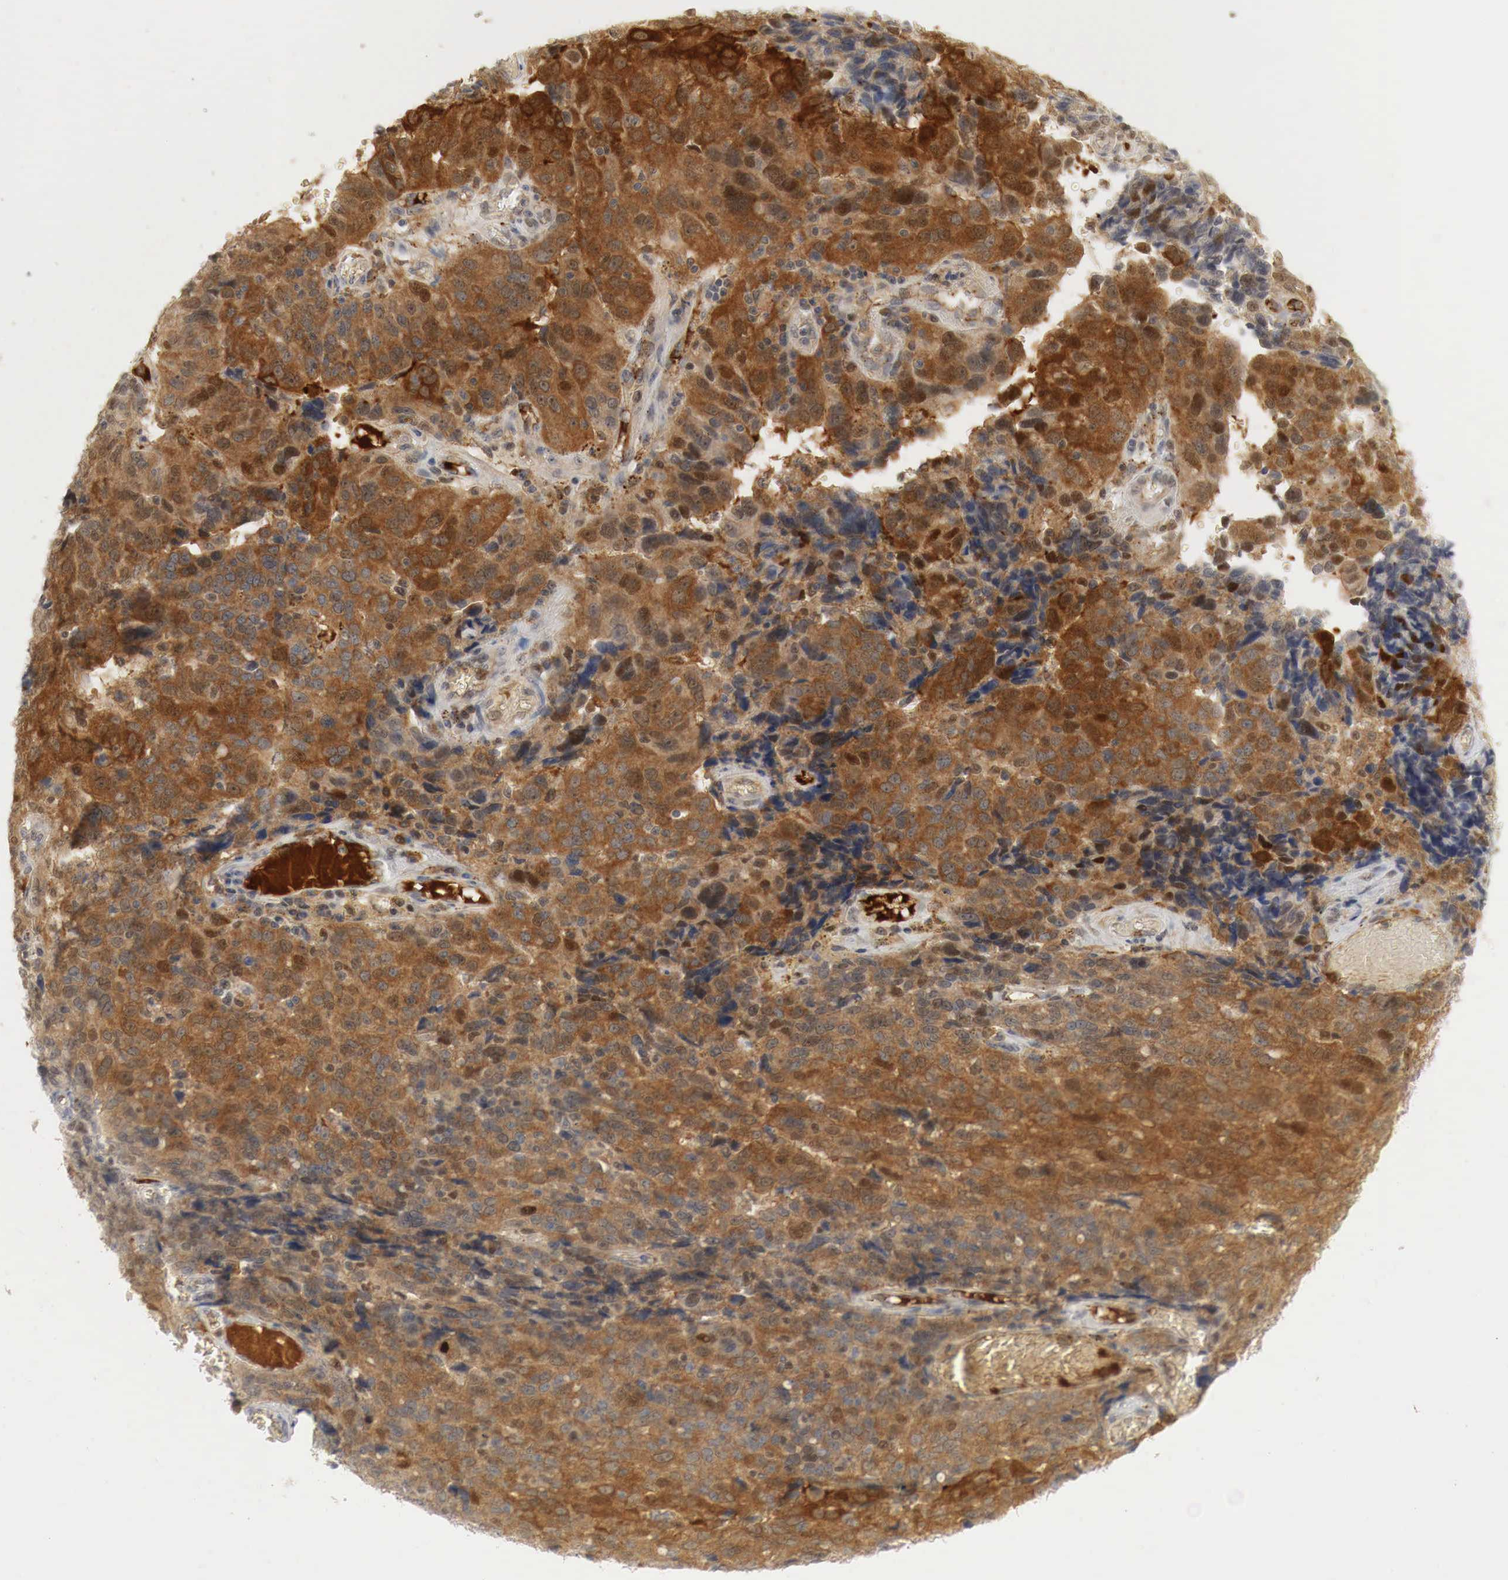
{"staining": {"intensity": "strong", "quantity": ">75%", "location": "cytoplasmic/membranous,nuclear"}, "tissue": "ovarian cancer", "cell_type": "Tumor cells", "image_type": "cancer", "snomed": [{"axis": "morphology", "description": "Carcinoma, endometroid"}, {"axis": "topography", "description": "Ovary"}], "caption": "The image demonstrates staining of ovarian cancer, revealing strong cytoplasmic/membranous and nuclear protein expression (brown color) within tumor cells. (Brightfield microscopy of DAB IHC at high magnification).", "gene": "MYC", "patient": {"sex": "female", "age": 75}}